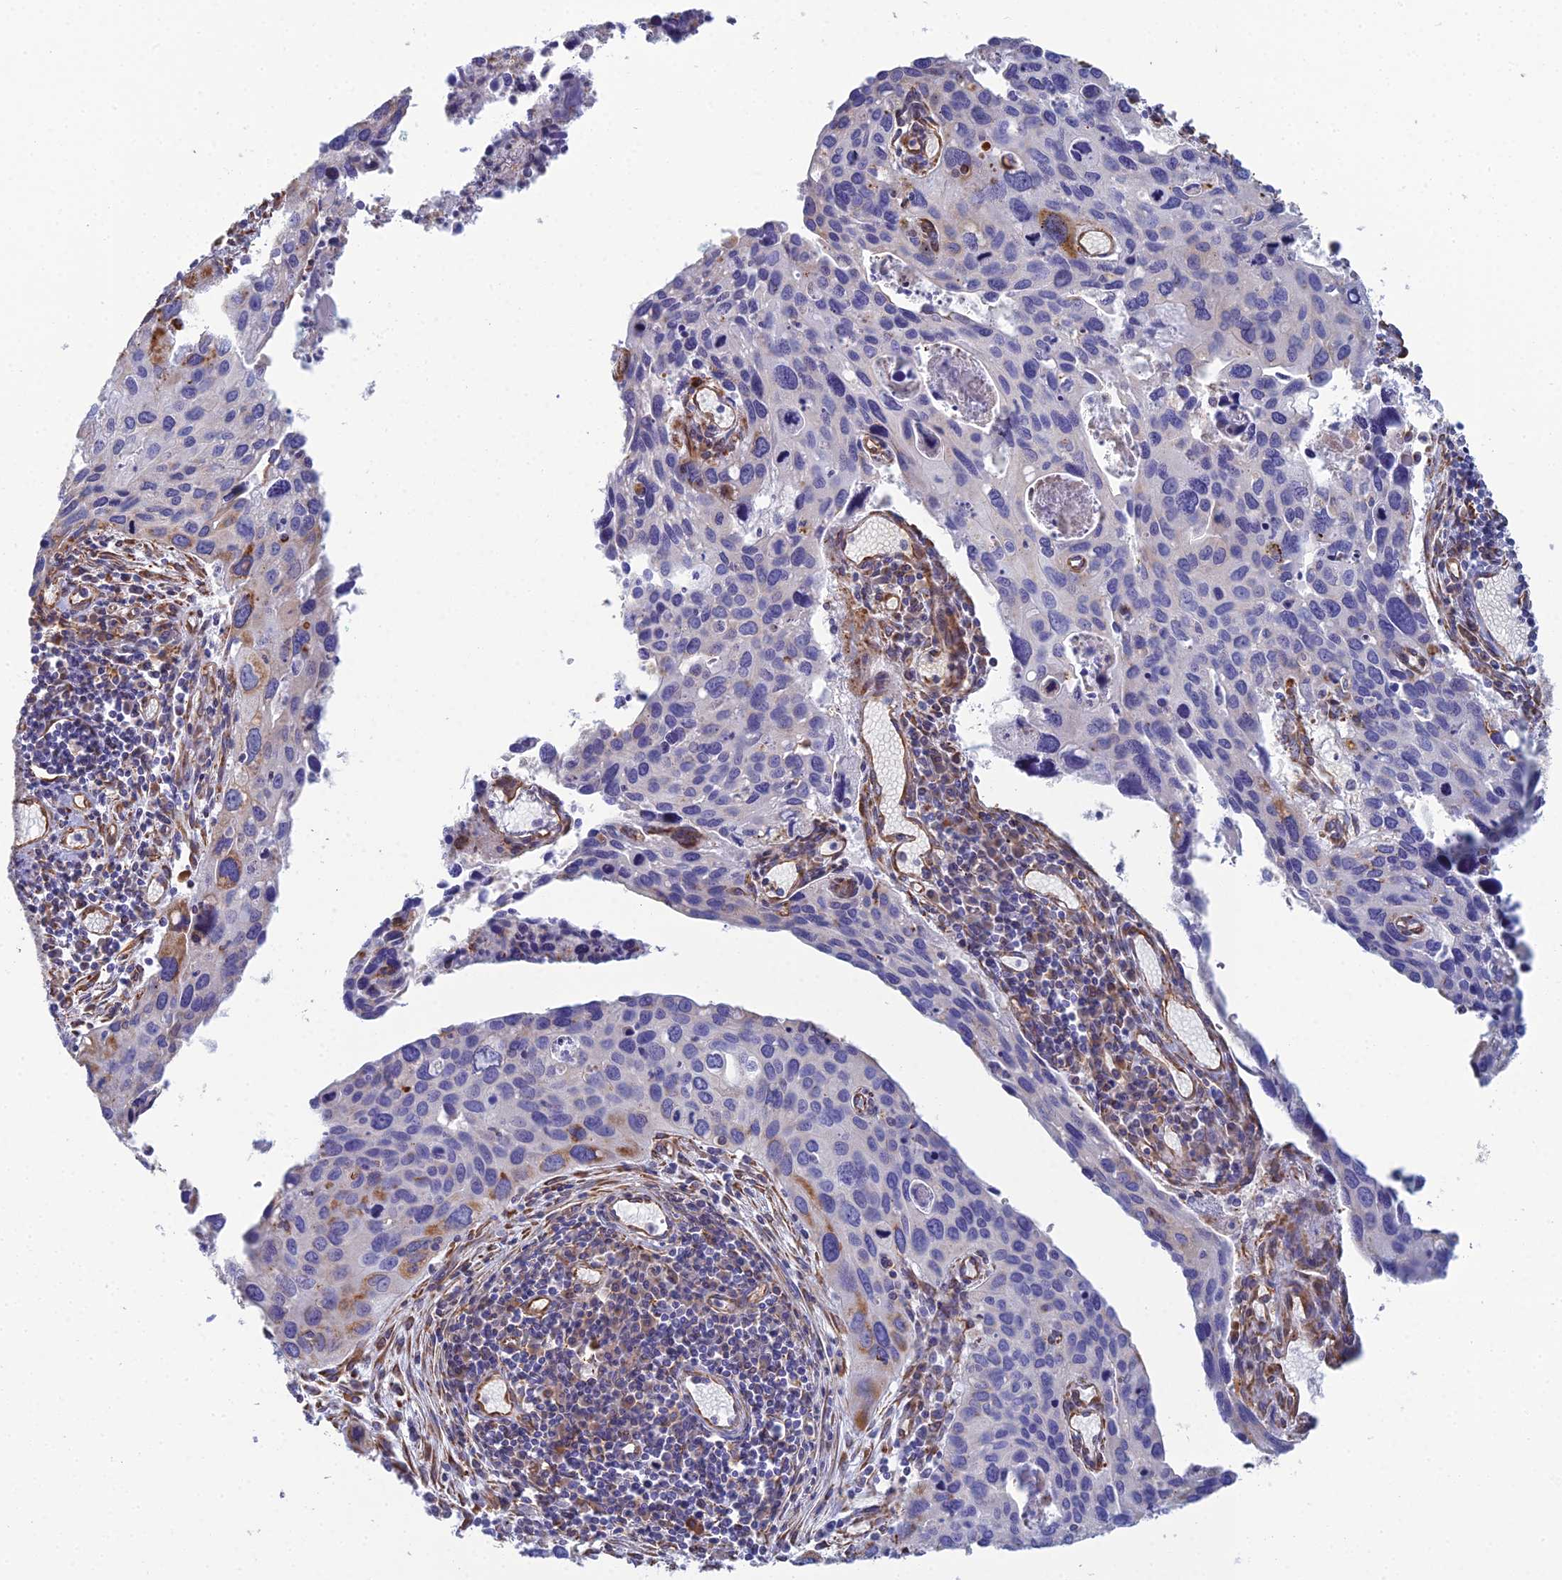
{"staining": {"intensity": "moderate", "quantity": "<25%", "location": "cytoplasmic/membranous"}, "tissue": "cervical cancer", "cell_type": "Tumor cells", "image_type": "cancer", "snomed": [{"axis": "morphology", "description": "Squamous cell carcinoma, NOS"}, {"axis": "topography", "description": "Cervix"}], "caption": "Cervical cancer stained for a protein shows moderate cytoplasmic/membranous positivity in tumor cells.", "gene": "CLVS2", "patient": {"sex": "female", "age": 55}}